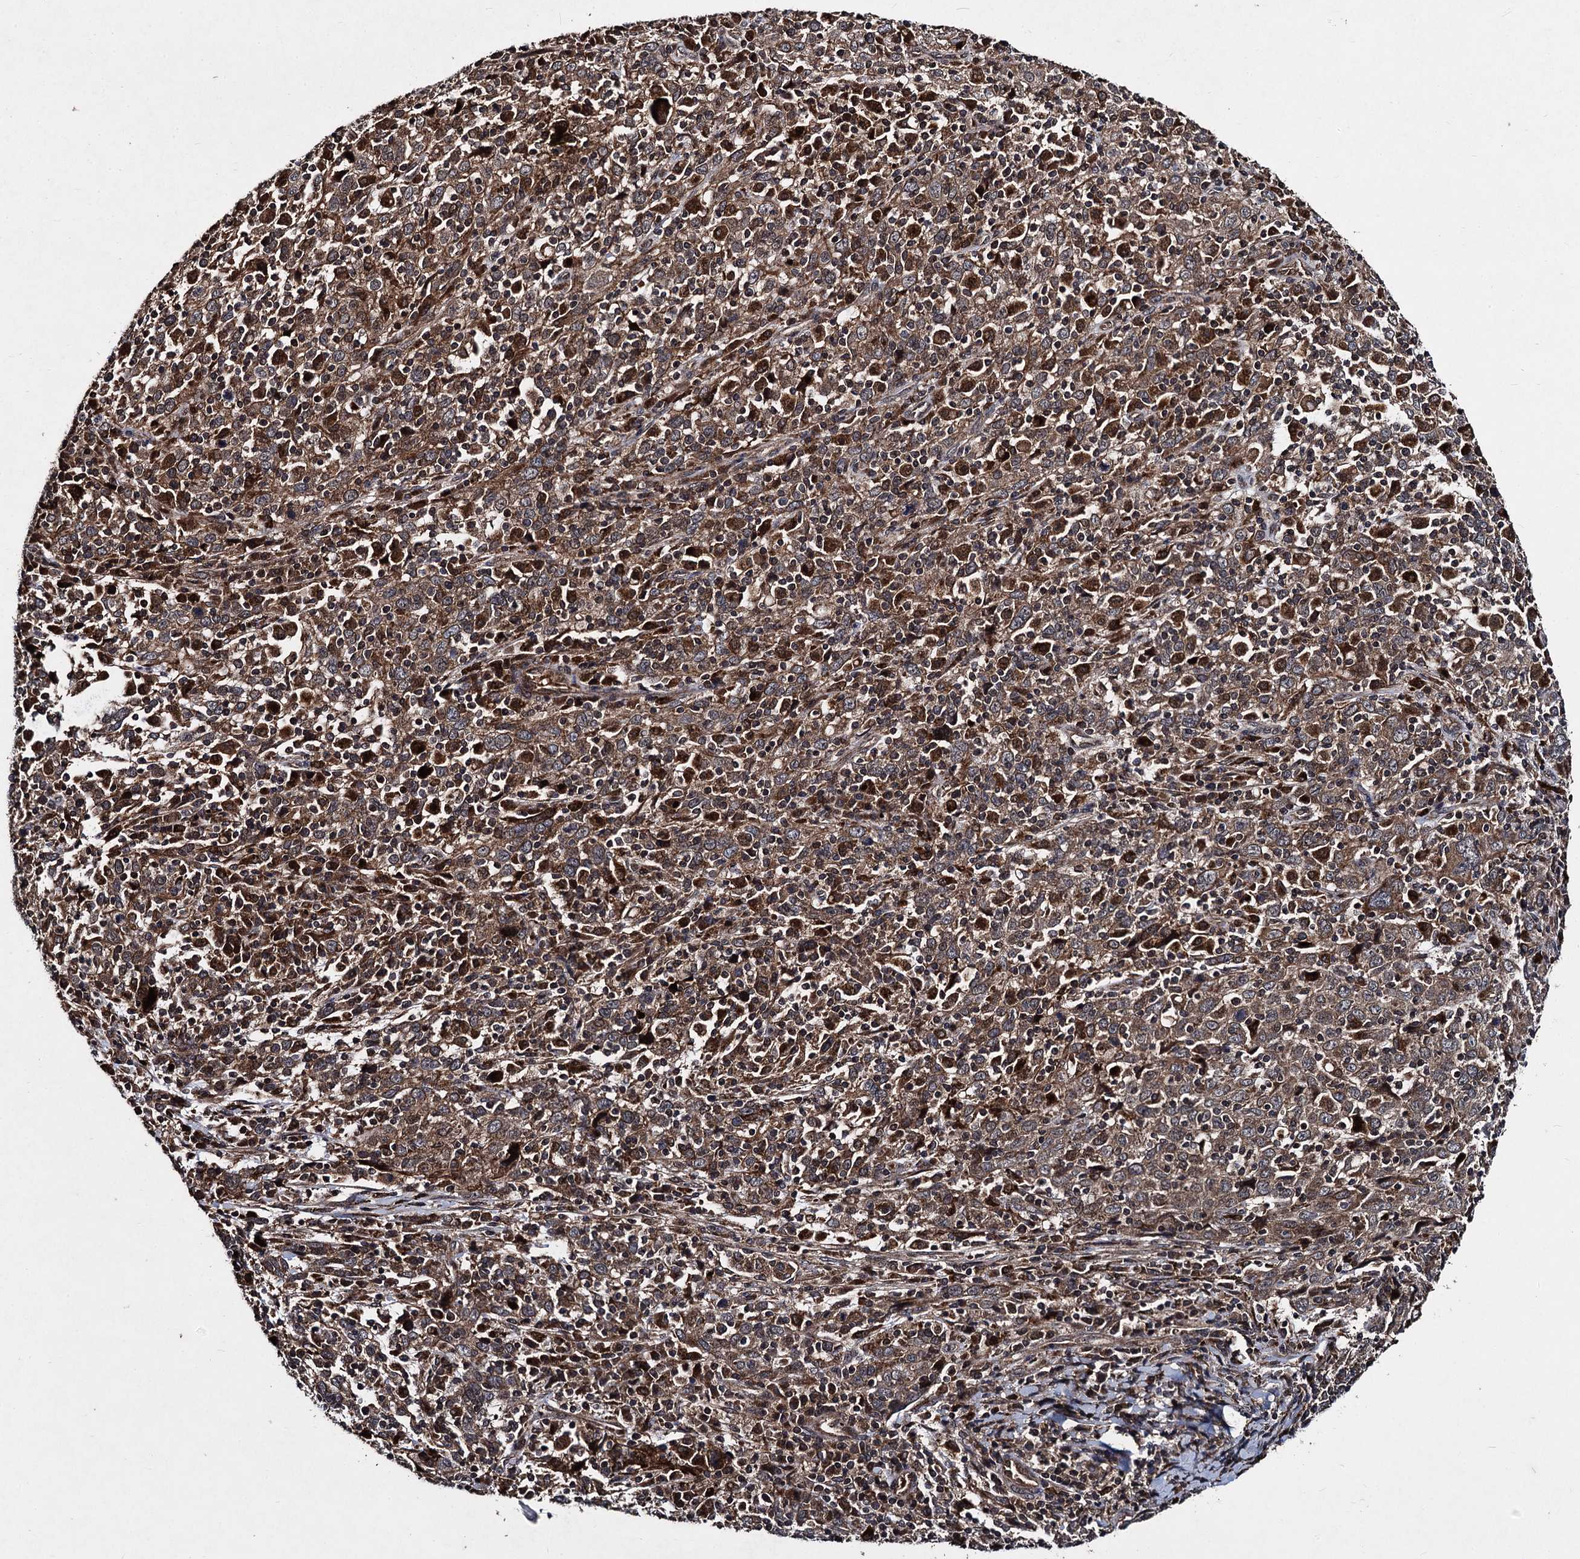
{"staining": {"intensity": "moderate", "quantity": ">75%", "location": "cytoplasmic/membranous"}, "tissue": "cervical cancer", "cell_type": "Tumor cells", "image_type": "cancer", "snomed": [{"axis": "morphology", "description": "Squamous cell carcinoma, NOS"}, {"axis": "topography", "description": "Cervix"}], "caption": "Cervical cancer (squamous cell carcinoma) stained with immunohistochemistry shows moderate cytoplasmic/membranous expression in about >75% of tumor cells. Using DAB (brown) and hematoxylin (blue) stains, captured at high magnification using brightfield microscopy.", "gene": "BCL2L2", "patient": {"sex": "female", "age": 46}}